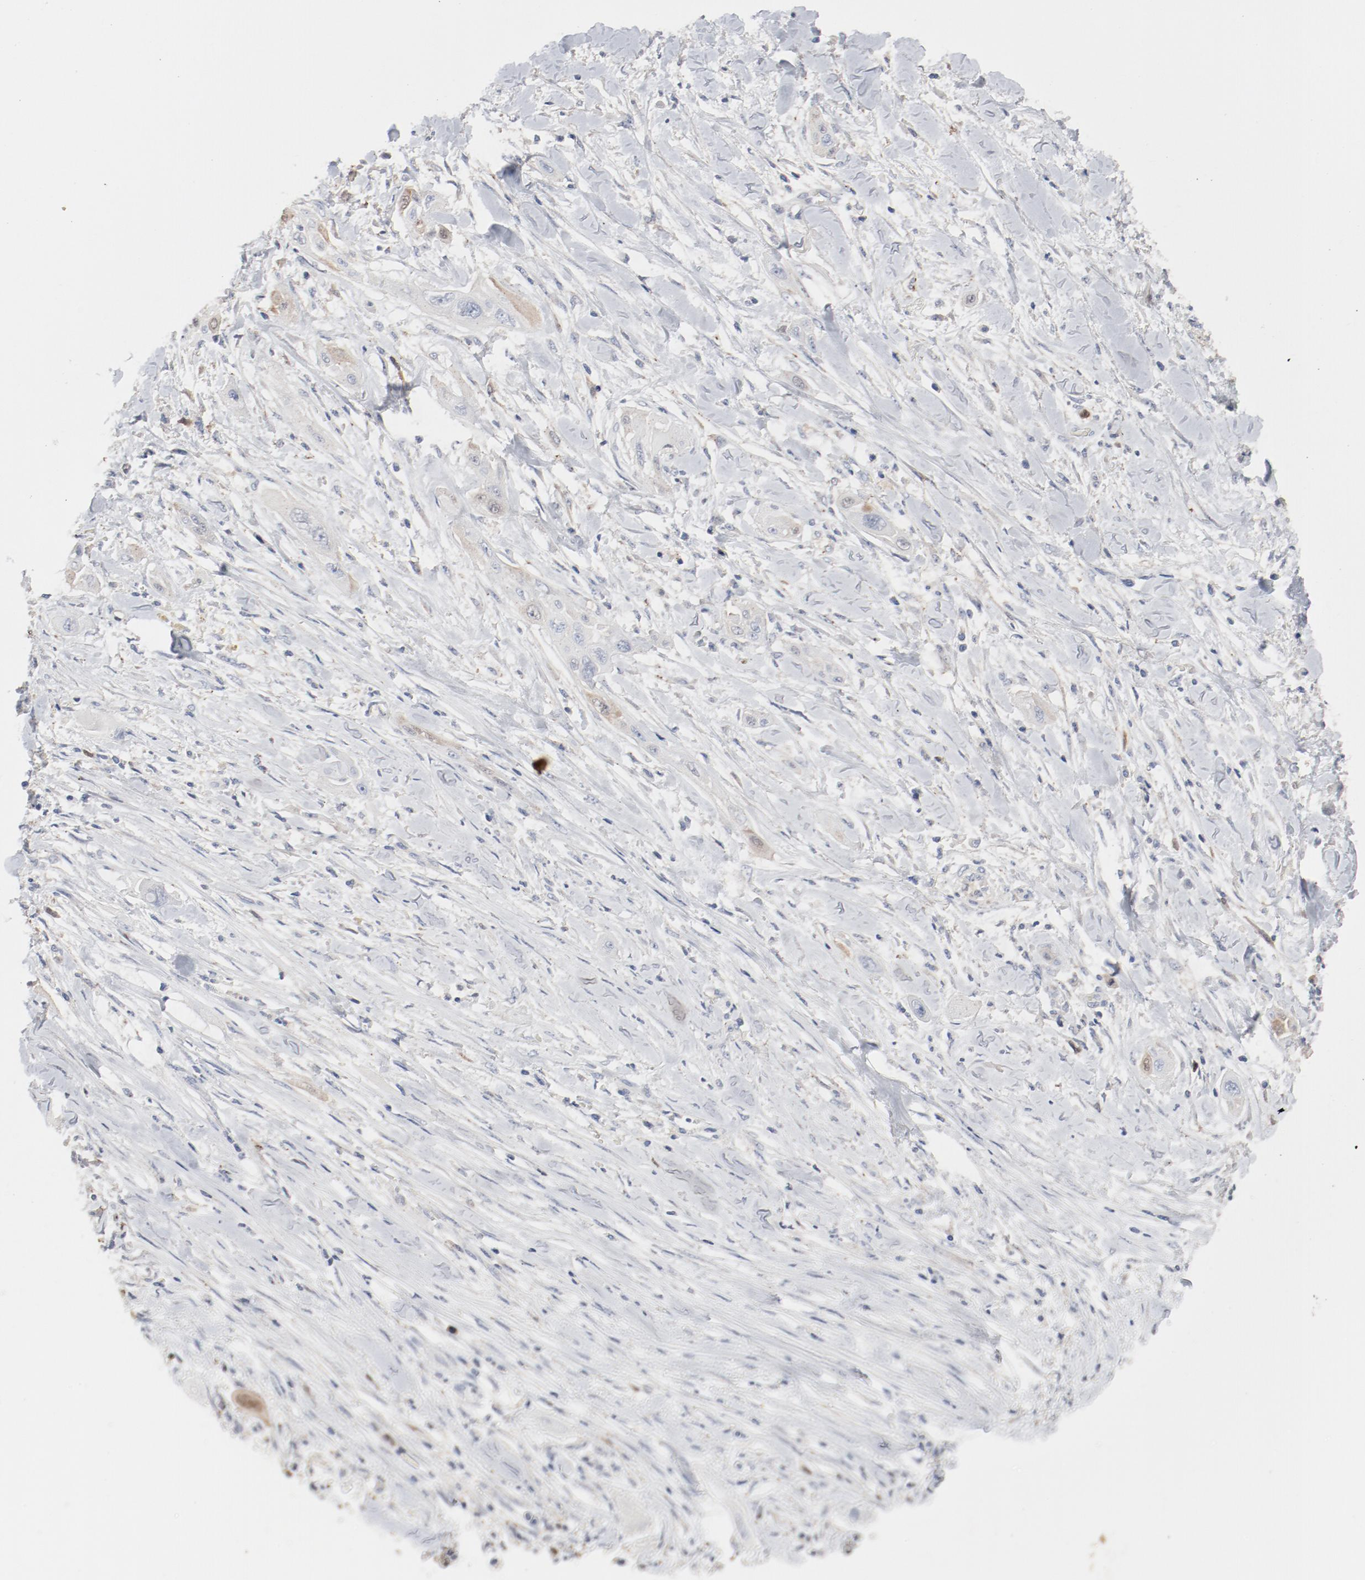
{"staining": {"intensity": "weak", "quantity": "25%-75%", "location": "cytoplasmic/membranous"}, "tissue": "lung cancer", "cell_type": "Tumor cells", "image_type": "cancer", "snomed": [{"axis": "morphology", "description": "Squamous cell carcinoma, NOS"}, {"axis": "topography", "description": "Lung"}], "caption": "Immunohistochemical staining of squamous cell carcinoma (lung) reveals low levels of weak cytoplasmic/membranous expression in about 25%-75% of tumor cells.", "gene": "CDK1", "patient": {"sex": "female", "age": 47}}